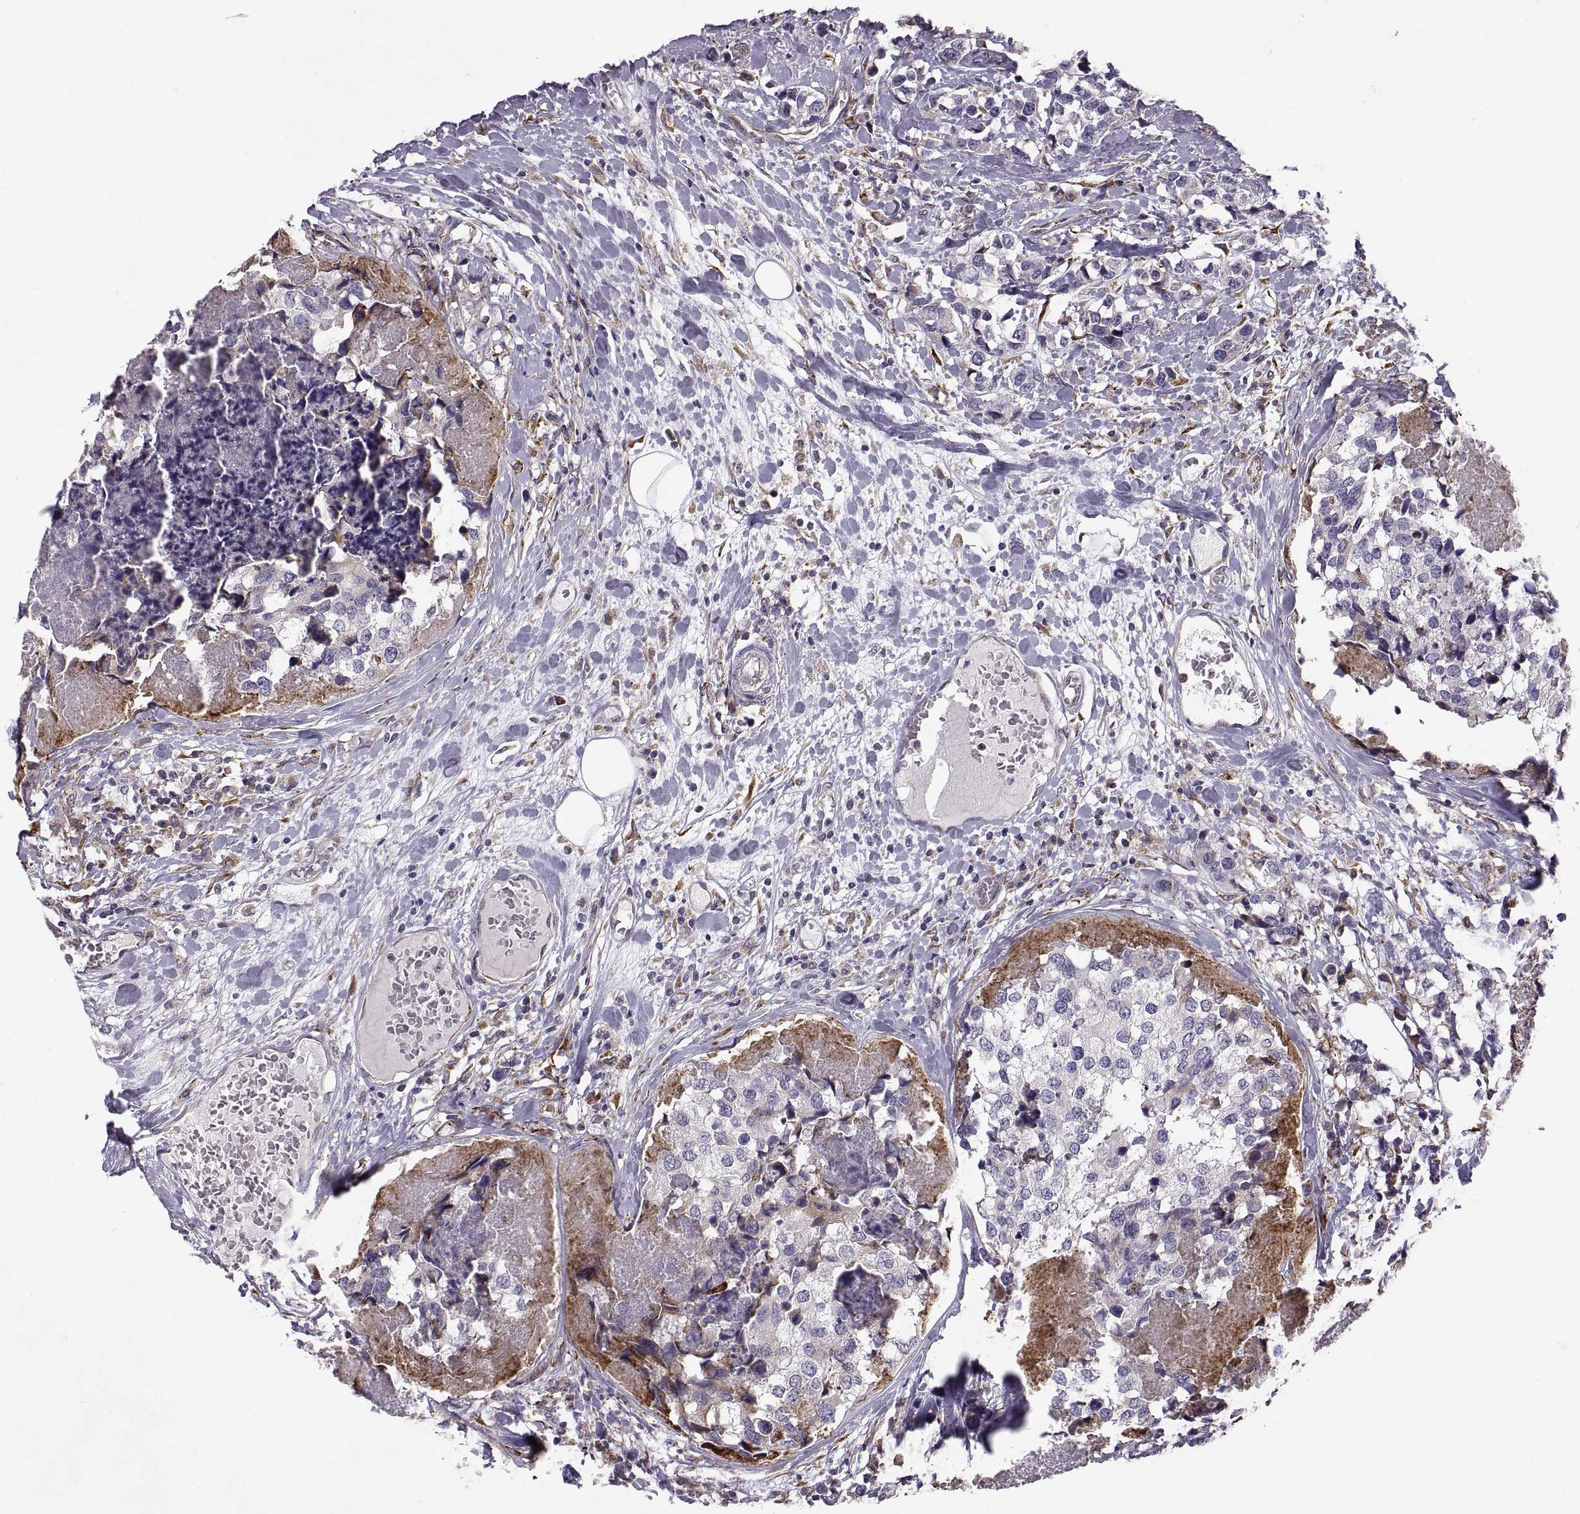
{"staining": {"intensity": "negative", "quantity": "none", "location": "none"}, "tissue": "breast cancer", "cell_type": "Tumor cells", "image_type": "cancer", "snomed": [{"axis": "morphology", "description": "Lobular carcinoma"}, {"axis": "topography", "description": "Breast"}], "caption": "A photomicrograph of human breast lobular carcinoma is negative for staining in tumor cells. (DAB immunohistochemistry with hematoxylin counter stain).", "gene": "PLEKHB2", "patient": {"sex": "female", "age": 59}}